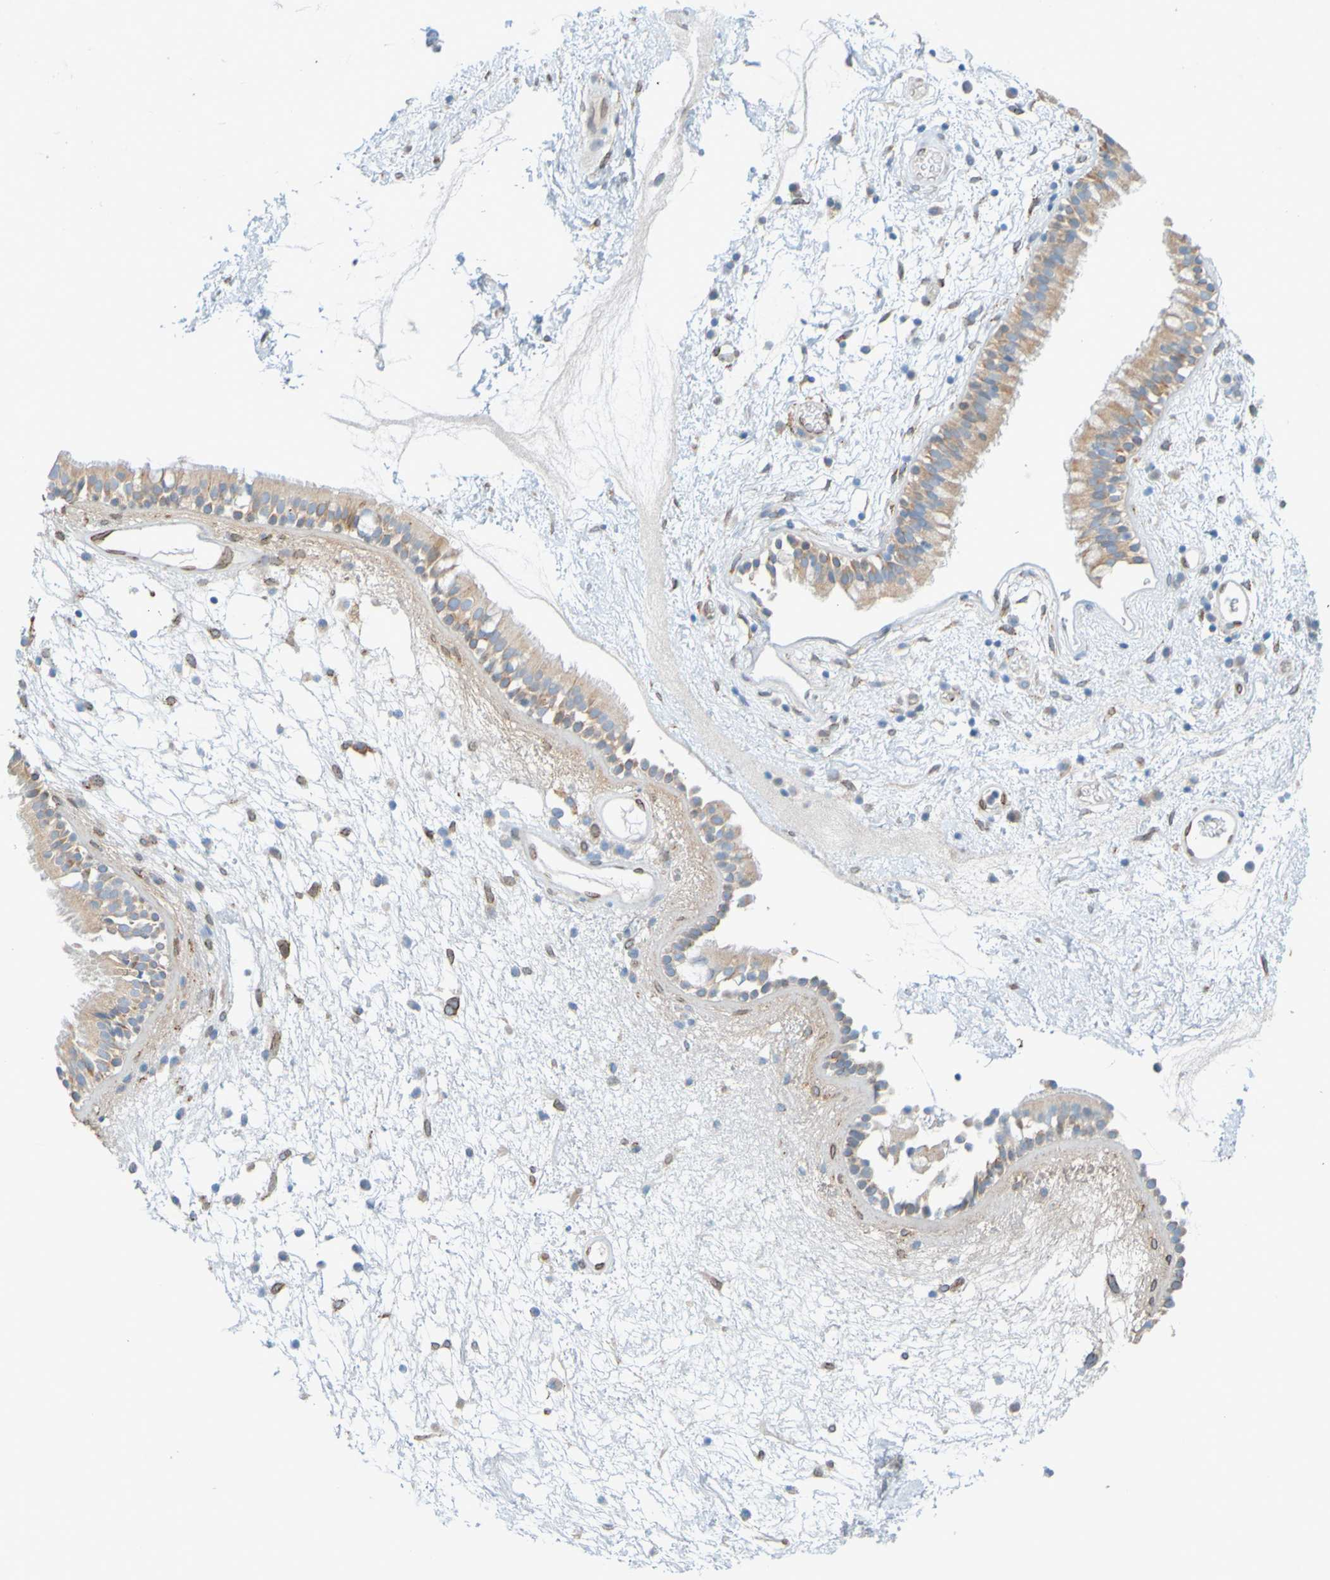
{"staining": {"intensity": "weak", "quantity": ">75%", "location": "cytoplasmic/membranous"}, "tissue": "nasopharynx", "cell_type": "Respiratory epithelial cells", "image_type": "normal", "snomed": [{"axis": "morphology", "description": "Normal tissue, NOS"}, {"axis": "morphology", "description": "Inflammation, NOS"}, {"axis": "topography", "description": "Nasopharynx"}], "caption": "Protein staining displays weak cytoplasmic/membranous staining in about >75% of respiratory epithelial cells in unremarkable nasopharynx. (DAB (3,3'-diaminobenzidine) IHC, brown staining for protein, blue staining for nuclei).", "gene": "MAG", "patient": {"sex": "male", "age": 48}}